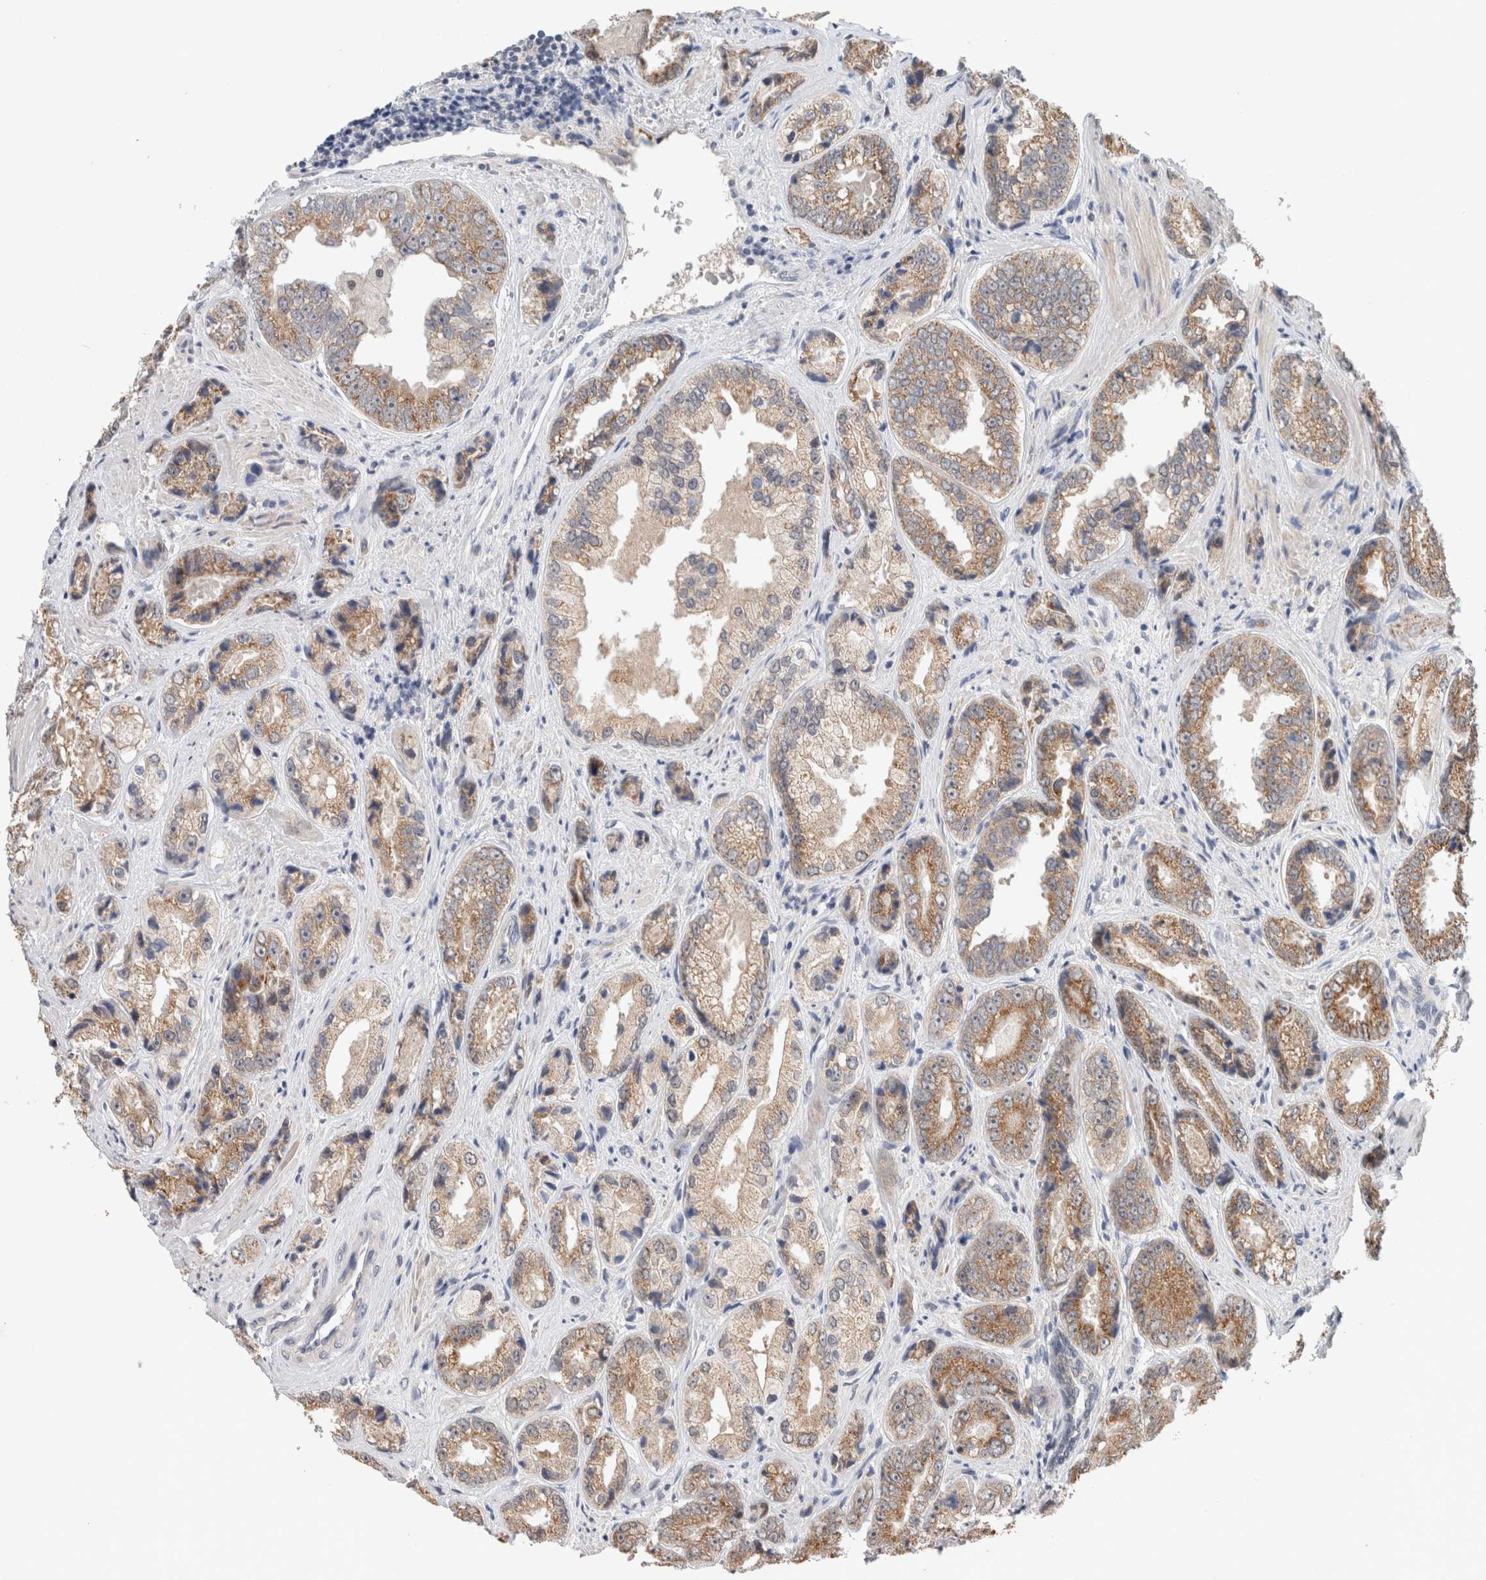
{"staining": {"intensity": "moderate", "quantity": ">75%", "location": "cytoplasmic/membranous"}, "tissue": "prostate cancer", "cell_type": "Tumor cells", "image_type": "cancer", "snomed": [{"axis": "morphology", "description": "Adenocarcinoma, High grade"}, {"axis": "topography", "description": "Prostate"}], "caption": "Approximately >75% of tumor cells in prostate cancer show moderate cytoplasmic/membranous protein positivity as visualized by brown immunohistochemical staining.", "gene": "CRAT", "patient": {"sex": "male", "age": 61}}